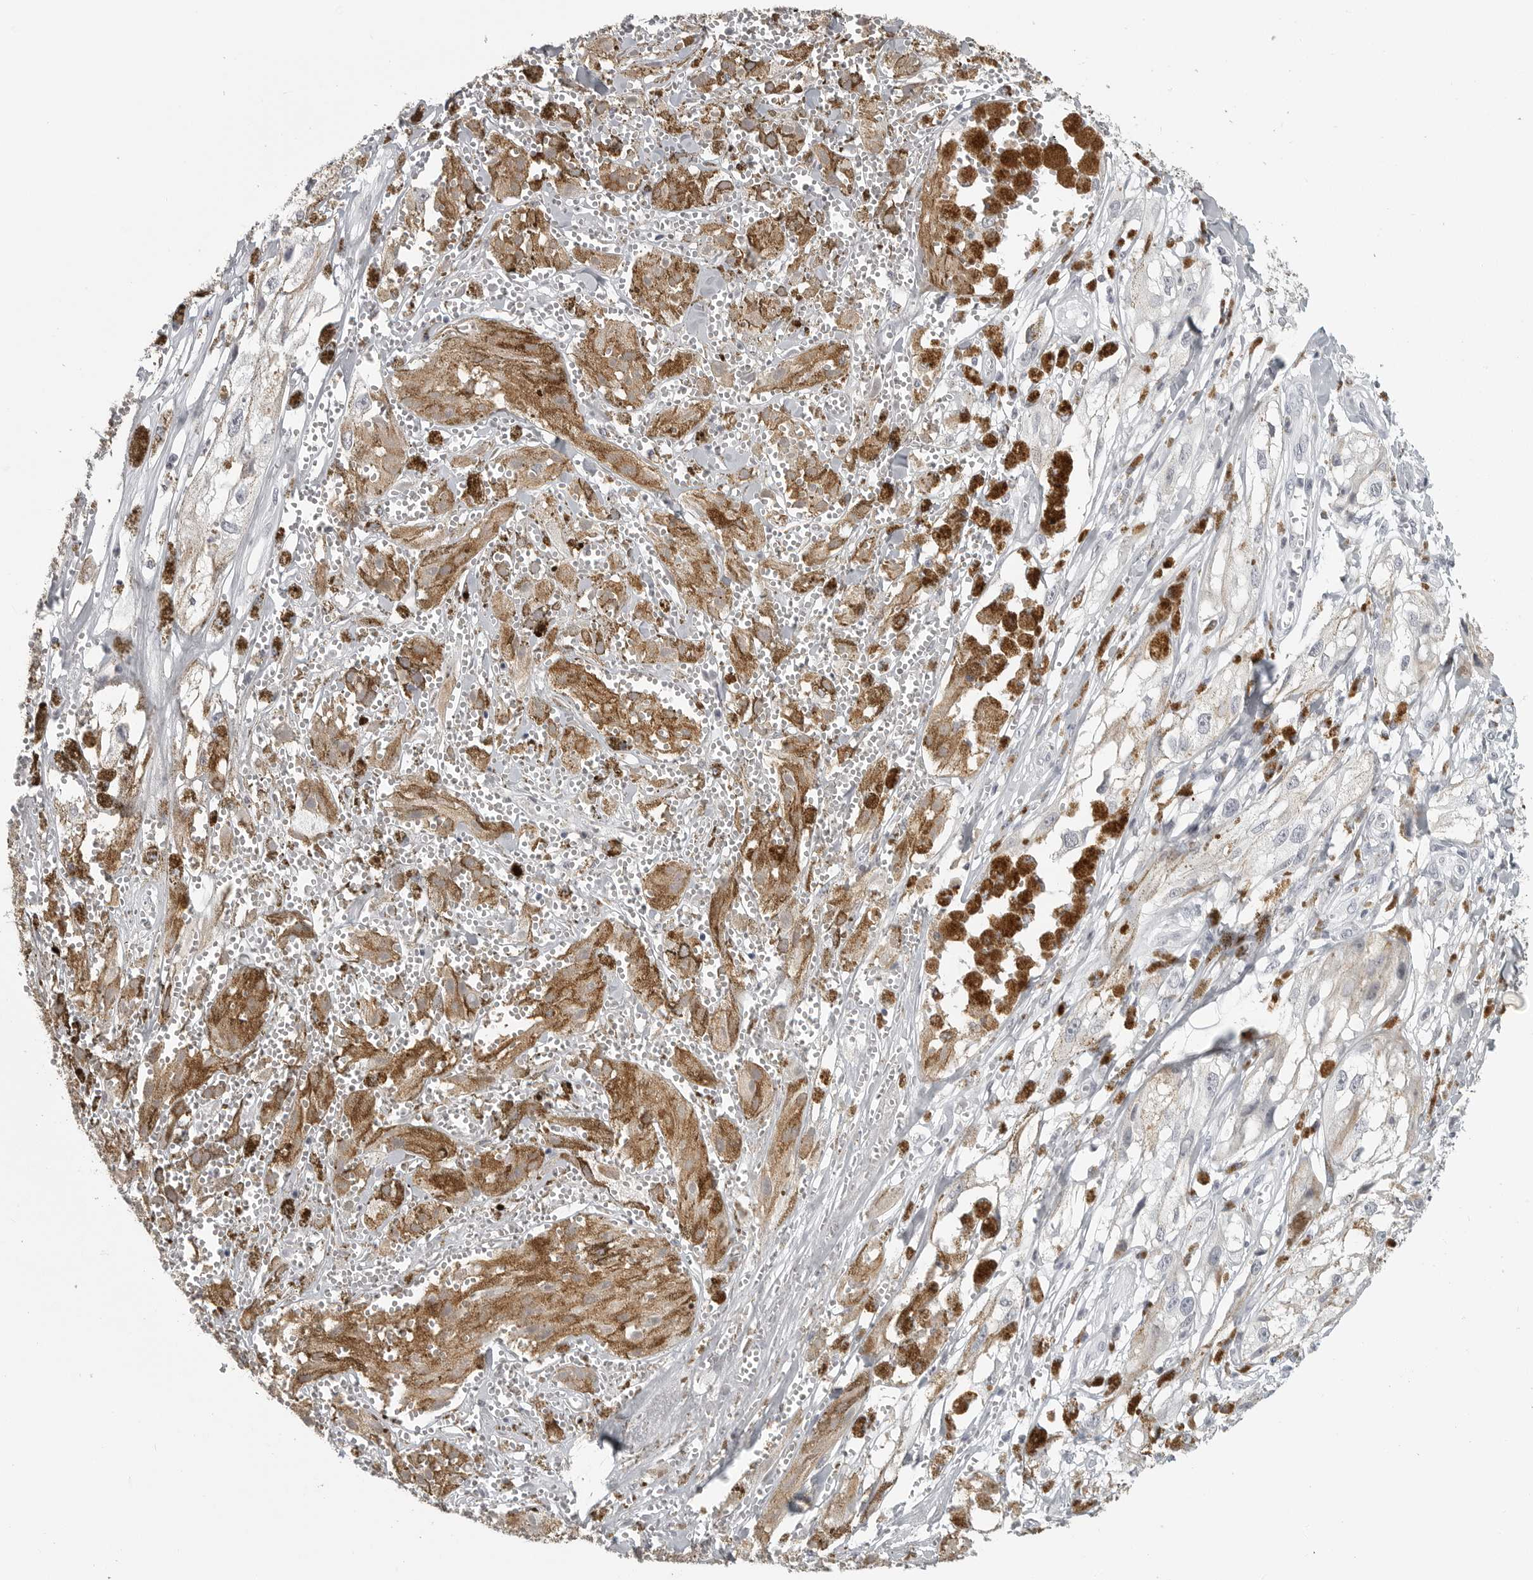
{"staining": {"intensity": "negative", "quantity": "none", "location": "none"}, "tissue": "melanoma", "cell_type": "Tumor cells", "image_type": "cancer", "snomed": [{"axis": "morphology", "description": "Malignant melanoma, NOS"}, {"axis": "topography", "description": "Skin"}], "caption": "Tumor cells are negative for brown protein staining in melanoma.", "gene": "BPIFA1", "patient": {"sex": "male", "age": 88}}